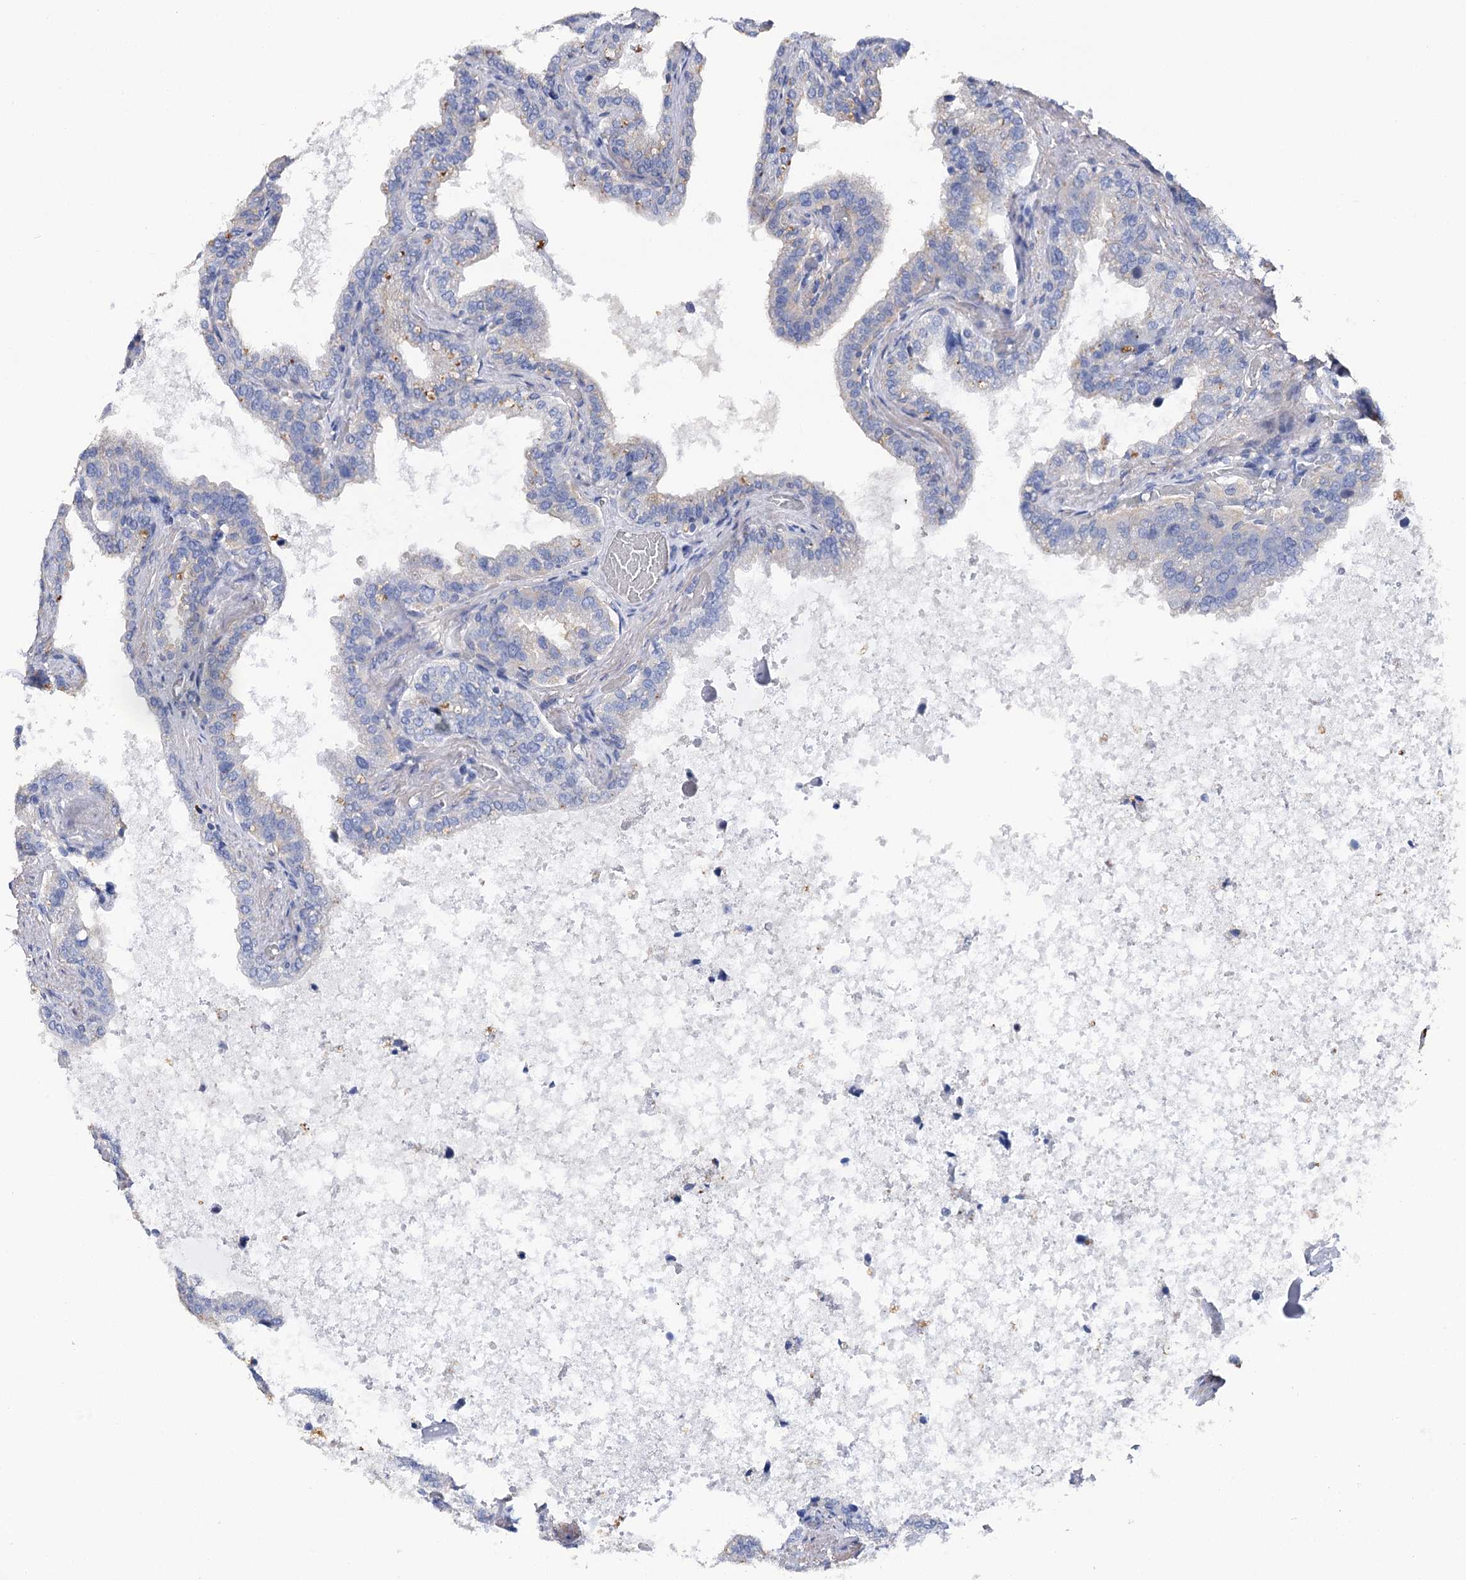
{"staining": {"intensity": "moderate", "quantity": "<25%", "location": "cytoplasmic/membranous"}, "tissue": "seminal vesicle", "cell_type": "Glandular cells", "image_type": "normal", "snomed": [{"axis": "morphology", "description": "Normal tissue, NOS"}, {"axis": "topography", "description": "Seminal veicle"}], "caption": "IHC image of normal seminal vesicle: human seminal vesicle stained using immunohistochemistry demonstrates low levels of moderate protein expression localized specifically in the cytoplasmic/membranous of glandular cells, appearing as a cytoplasmic/membranous brown color.", "gene": "EPYC", "patient": {"sex": "male", "age": 46}}